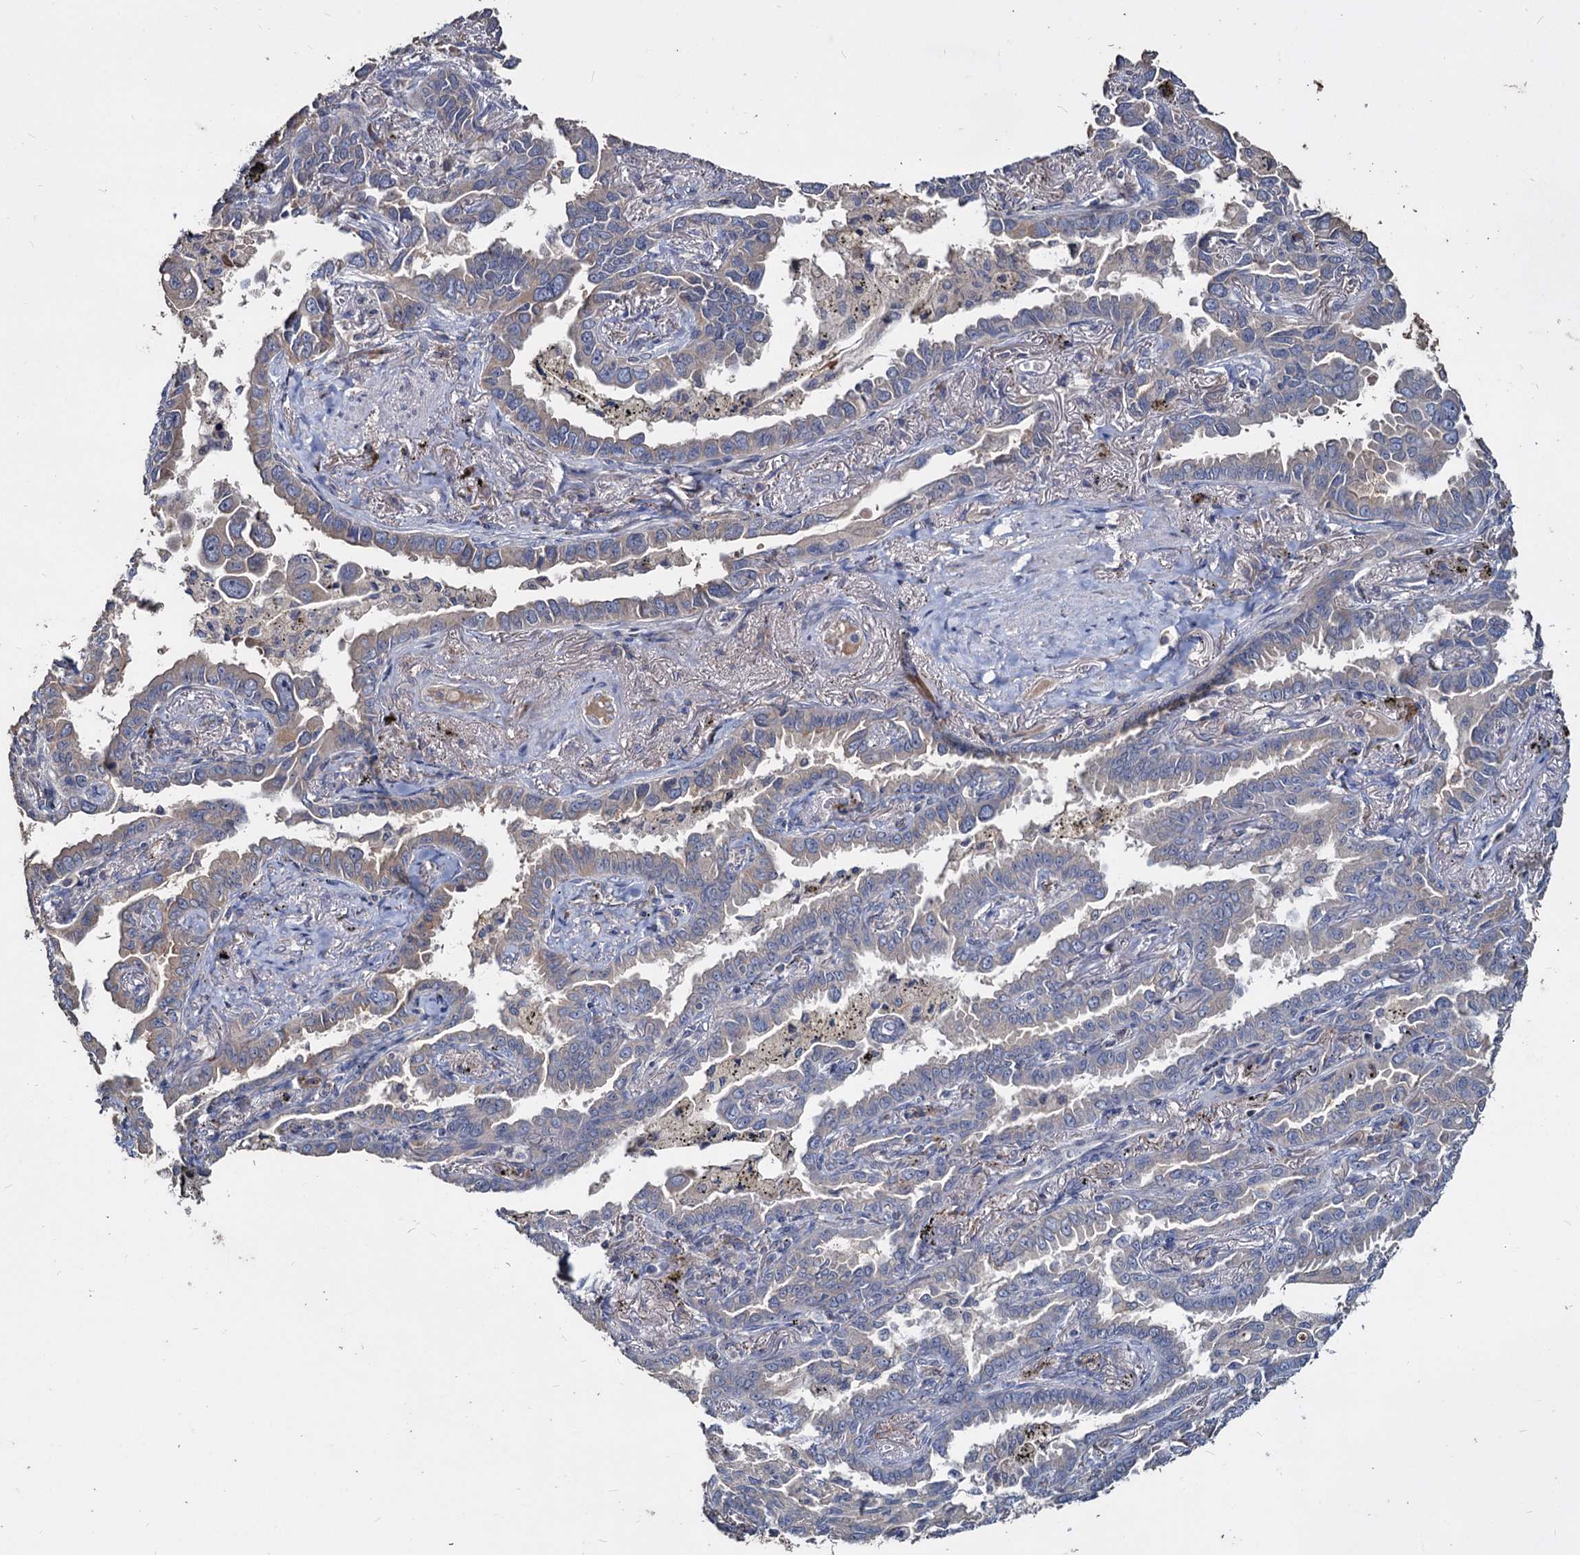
{"staining": {"intensity": "negative", "quantity": "none", "location": "none"}, "tissue": "lung cancer", "cell_type": "Tumor cells", "image_type": "cancer", "snomed": [{"axis": "morphology", "description": "Adenocarcinoma, NOS"}, {"axis": "topography", "description": "Lung"}], "caption": "Protein analysis of lung cancer demonstrates no significant positivity in tumor cells.", "gene": "DEPDC4", "patient": {"sex": "male", "age": 67}}